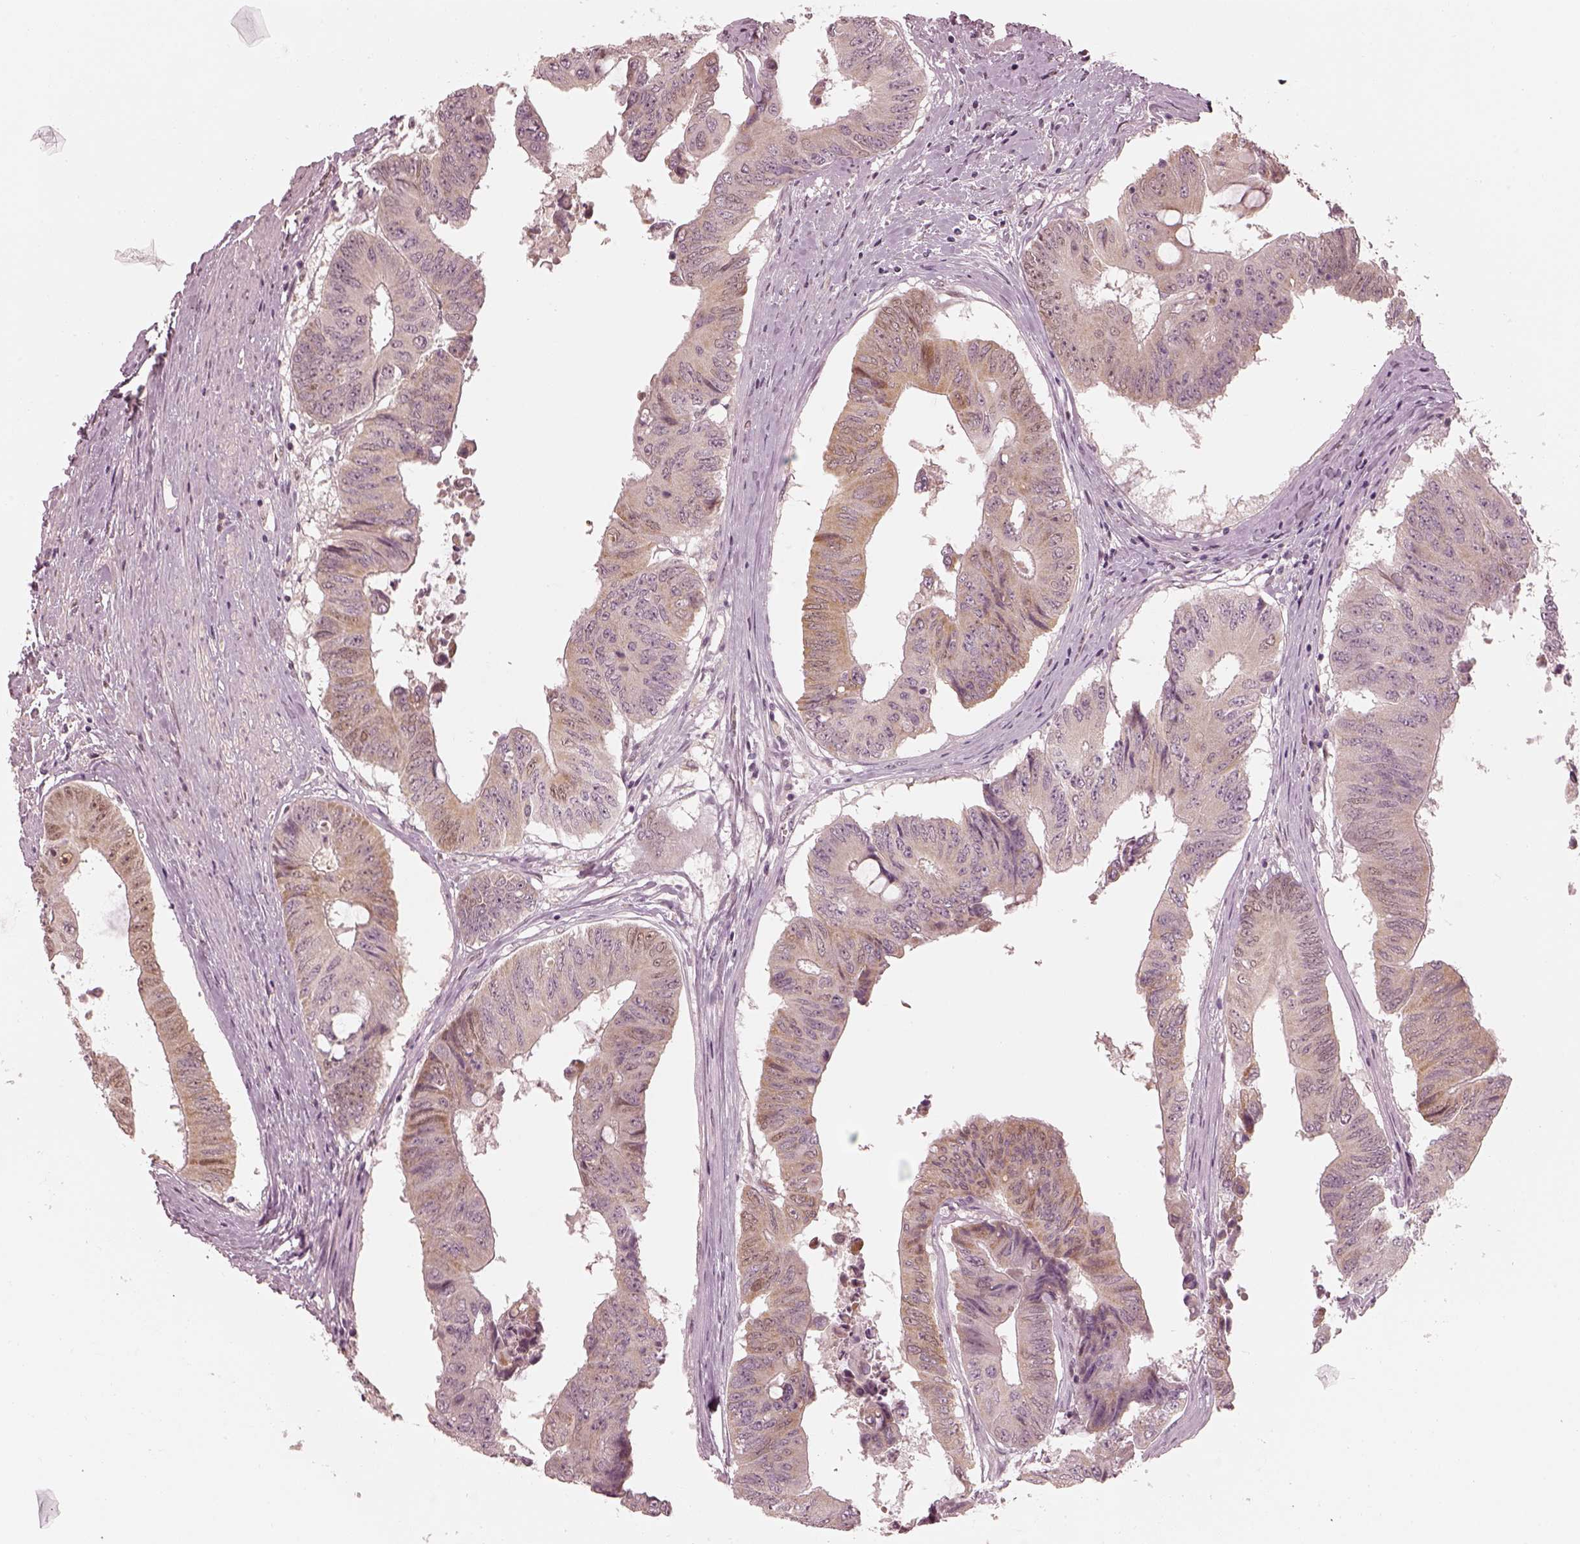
{"staining": {"intensity": "weak", "quantity": "<25%", "location": "cytoplasmic/membranous"}, "tissue": "colorectal cancer", "cell_type": "Tumor cells", "image_type": "cancer", "snomed": [{"axis": "morphology", "description": "Adenocarcinoma, NOS"}, {"axis": "topography", "description": "Rectum"}], "caption": "Tumor cells are negative for protein expression in human colorectal adenocarcinoma.", "gene": "IQCB1", "patient": {"sex": "male", "age": 59}}